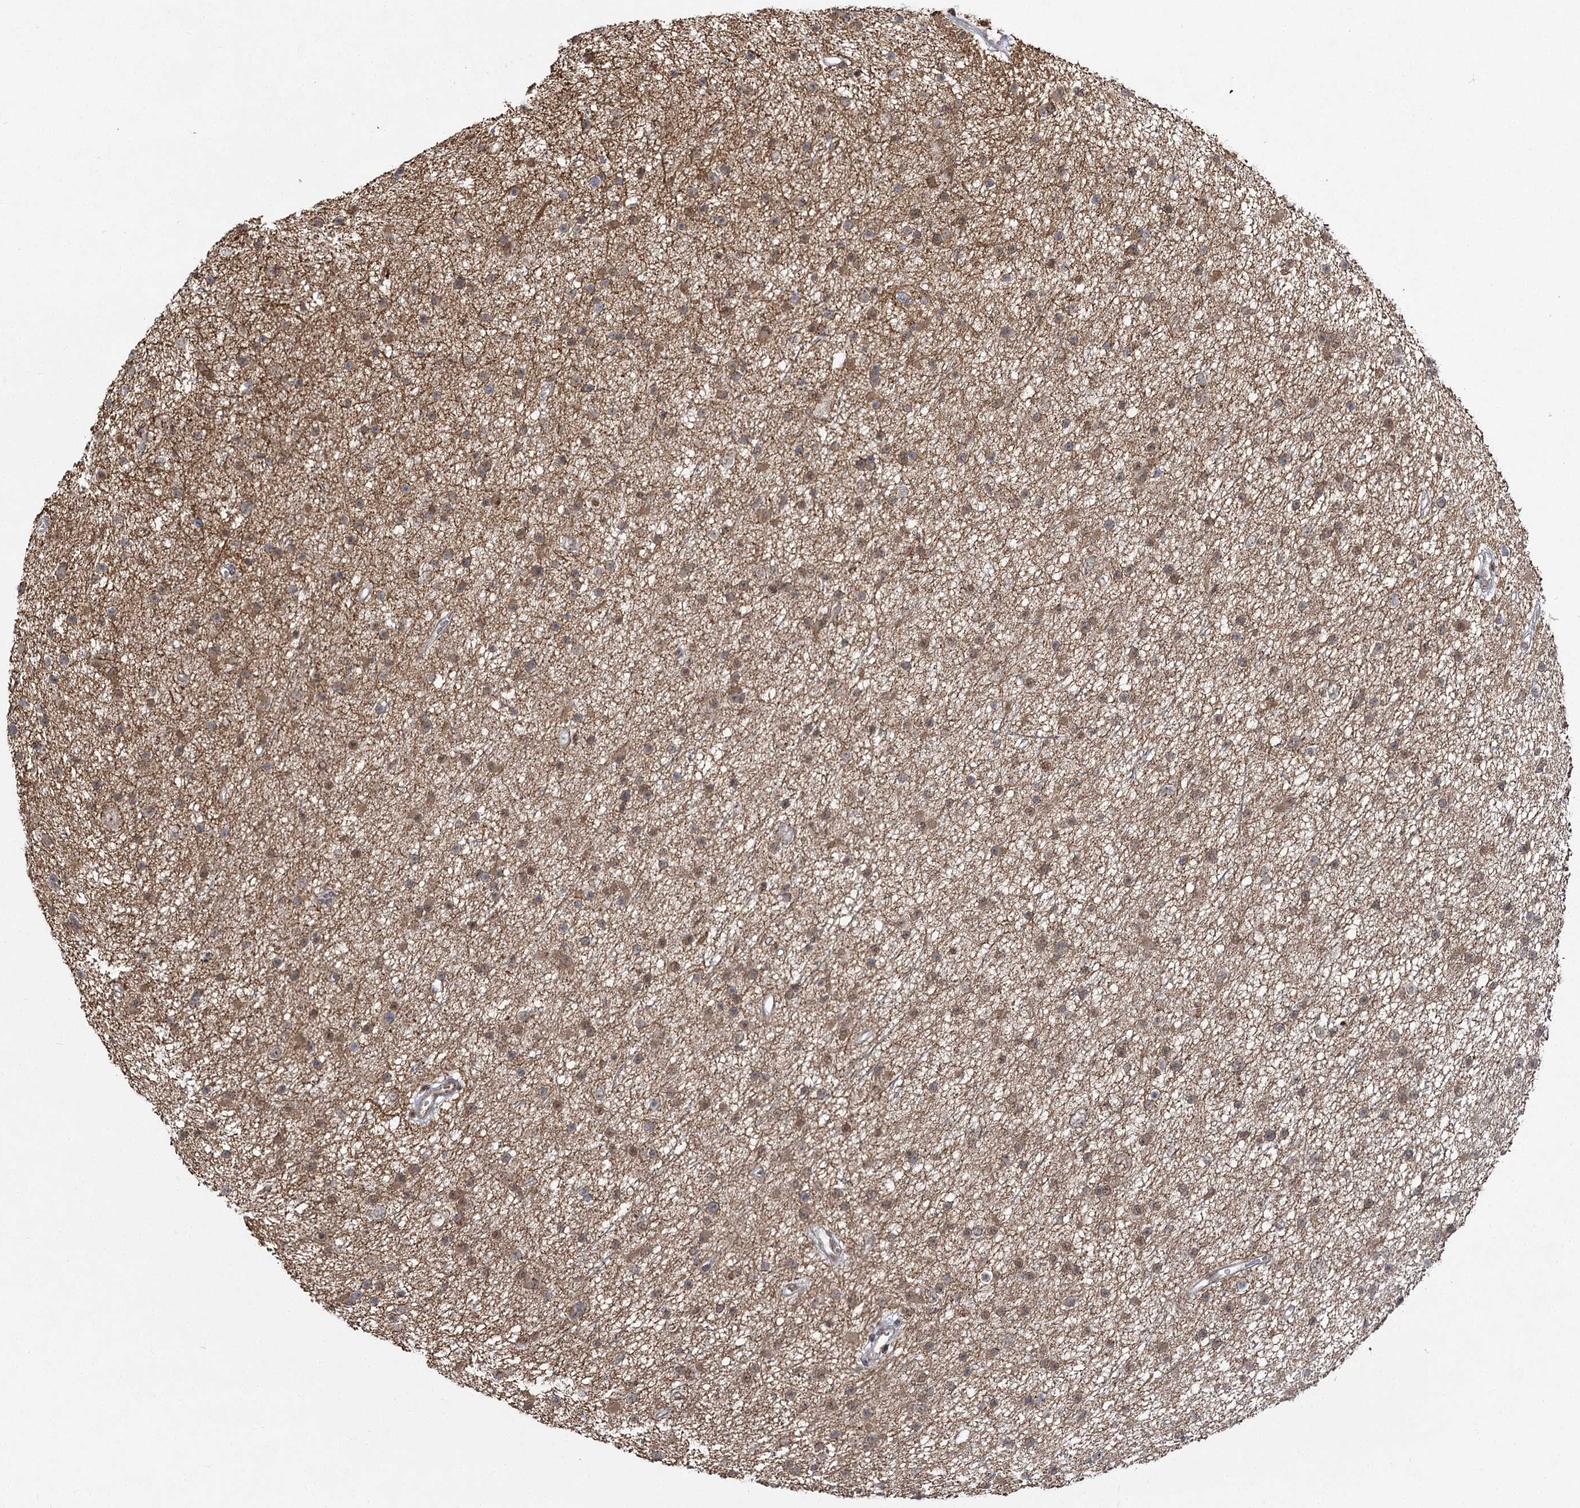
{"staining": {"intensity": "moderate", "quantity": ">75%", "location": "cytoplasmic/membranous"}, "tissue": "glioma", "cell_type": "Tumor cells", "image_type": "cancer", "snomed": [{"axis": "morphology", "description": "Glioma, malignant, Low grade"}, {"axis": "topography", "description": "Cerebral cortex"}], "caption": "DAB (3,3'-diaminobenzidine) immunohistochemical staining of glioma displays moderate cytoplasmic/membranous protein expression in about >75% of tumor cells.", "gene": "SLC4A1AP", "patient": {"sex": "female", "age": 39}}